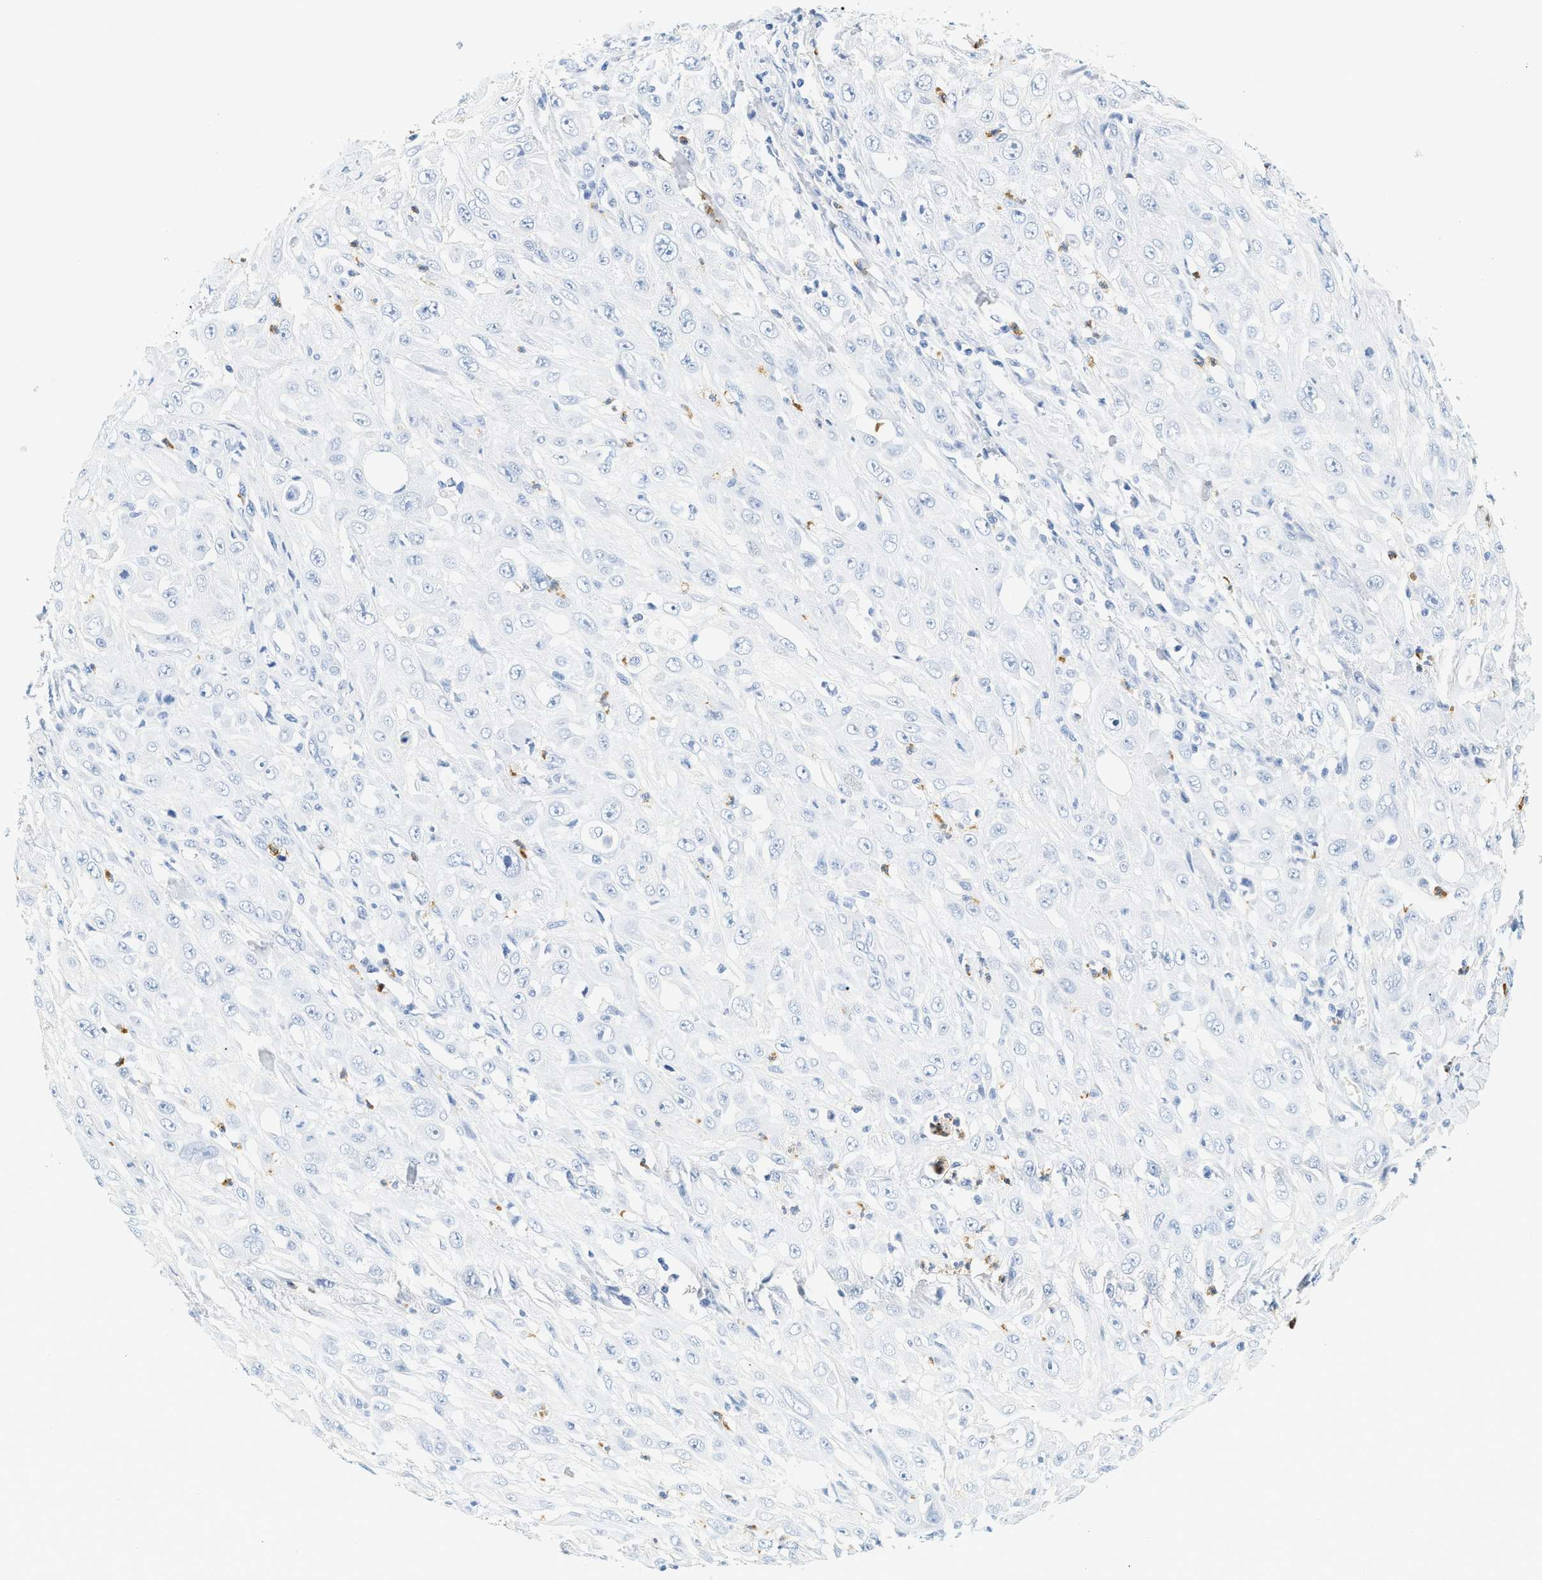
{"staining": {"intensity": "negative", "quantity": "none", "location": "none"}, "tissue": "skin cancer", "cell_type": "Tumor cells", "image_type": "cancer", "snomed": [{"axis": "morphology", "description": "Squamous cell carcinoma, NOS"}, {"axis": "morphology", "description": "Squamous cell carcinoma, metastatic, NOS"}, {"axis": "topography", "description": "Skin"}, {"axis": "topography", "description": "Lymph node"}], "caption": "An immunohistochemistry micrograph of skin squamous cell carcinoma is shown. There is no staining in tumor cells of skin squamous cell carcinoma.", "gene": "LCN2", "patient": {"sex": "male", "age": 75}}